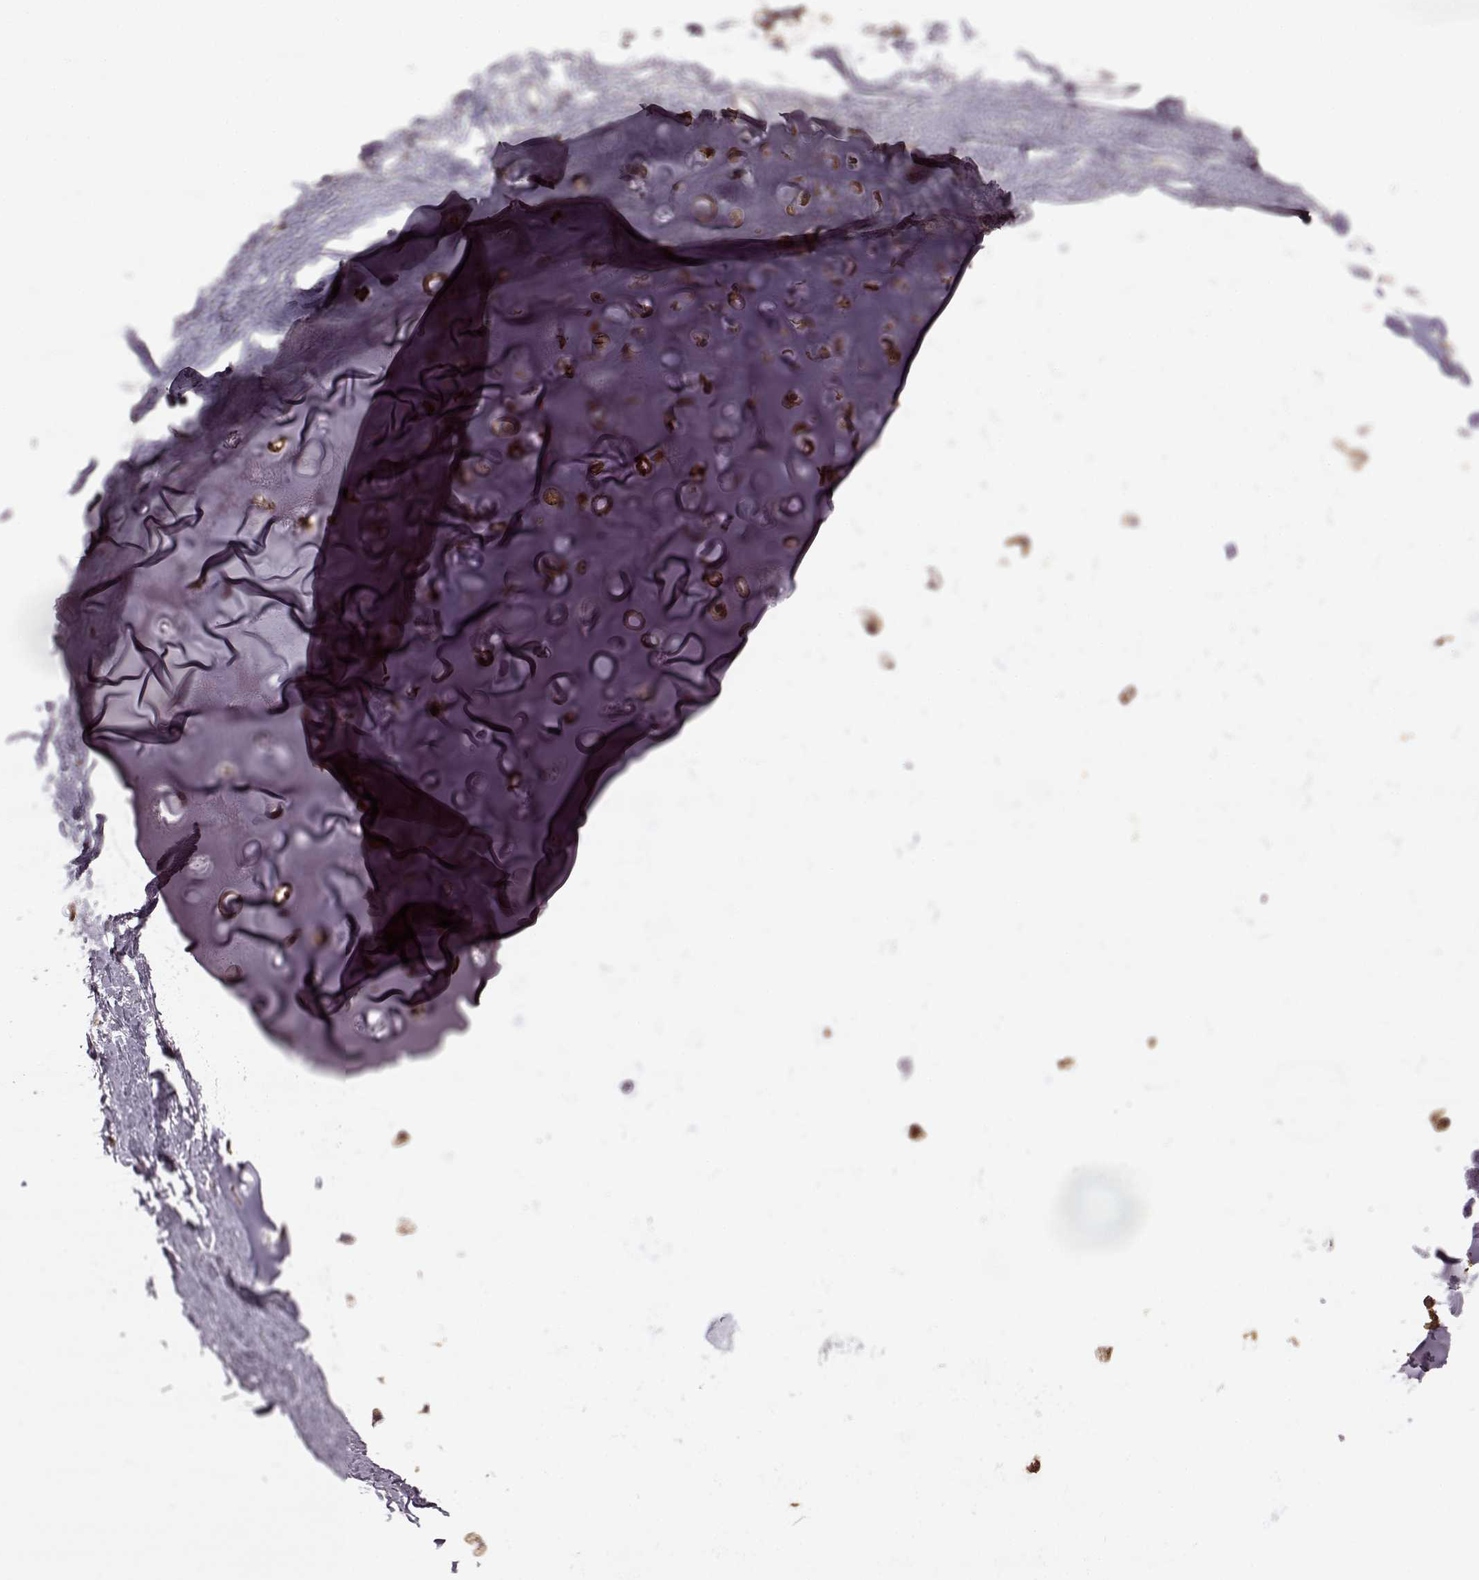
{"staining": {"intensity": "negative", "quantity": "none", "location": "none"}, "tissue": "adipose tissue", "cell_type": "Adipocytes", "image_type": "normal", "snomed": [{"axis": "morphology", "description": "Normal tissue, NOS"}, {"axis": "topography", "description": "Cartilage tissue"}, {"axis": "topography", "description": "Bronchus"}], "caption": "High power microscopy micrograph of an immunohistochemistry (IHC) micrograph of benign adipose tissue, revealing no significant expression in adipocytes.", "gene": "NME1", "patient": {"sex": "female", "age": 79}}